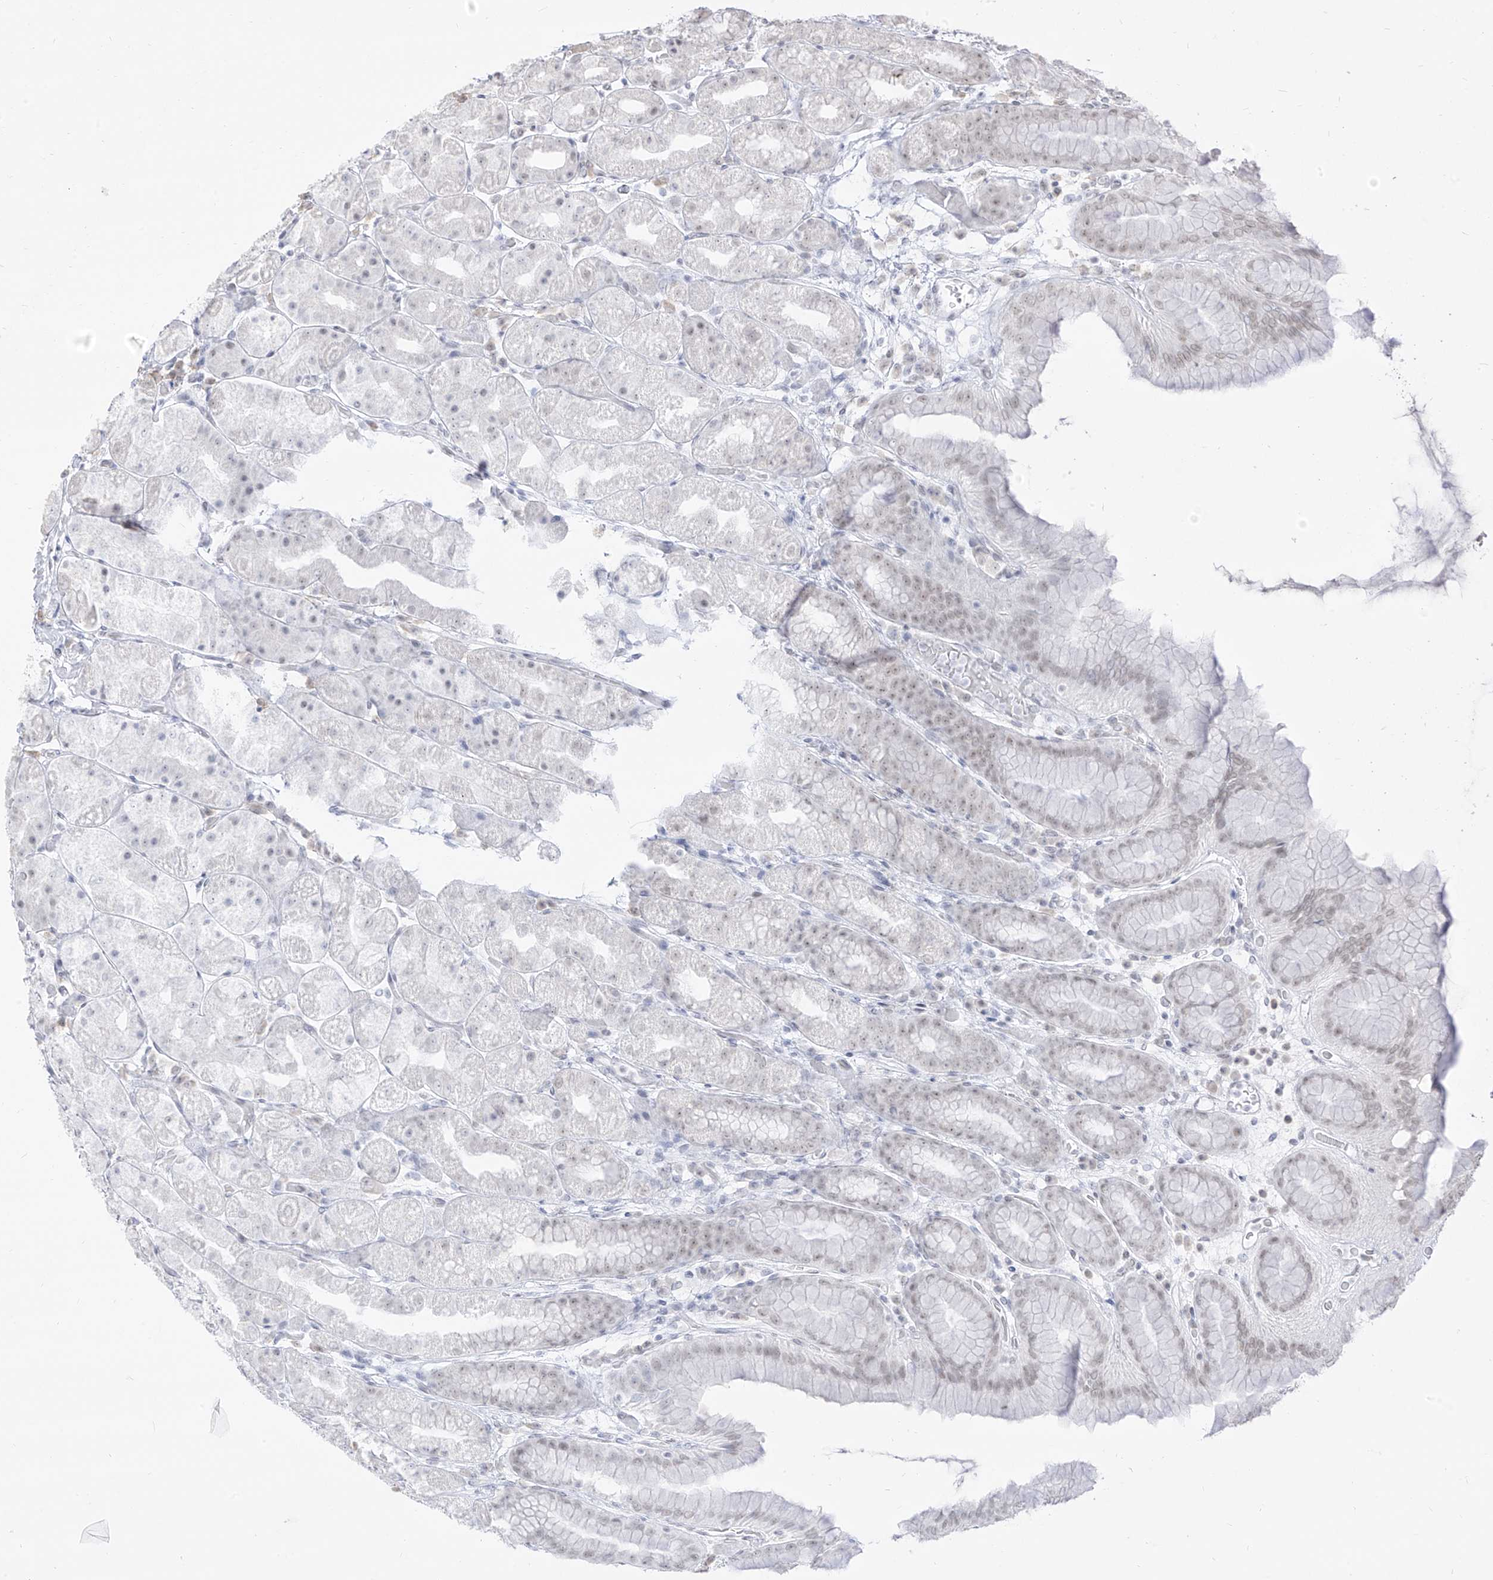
{"staining": {"intensity": "weak", "quantity": "<25%", "location": "nuclear"}, "tissue": "stomach", "cell_type": "Glandular cells", "image_type": "normal", "snomed": [{"axis": "morphology", "description": "Normal tissue, NOS"}, {"axis": "topography", "description": "Stomach, upper"}], "caption": "Human stomach stained for a protein using immunohistochemistry displays no expression in glandular cells.", "gene": "SUPT5H", "patient": {"sex": "male", "age": 68}}